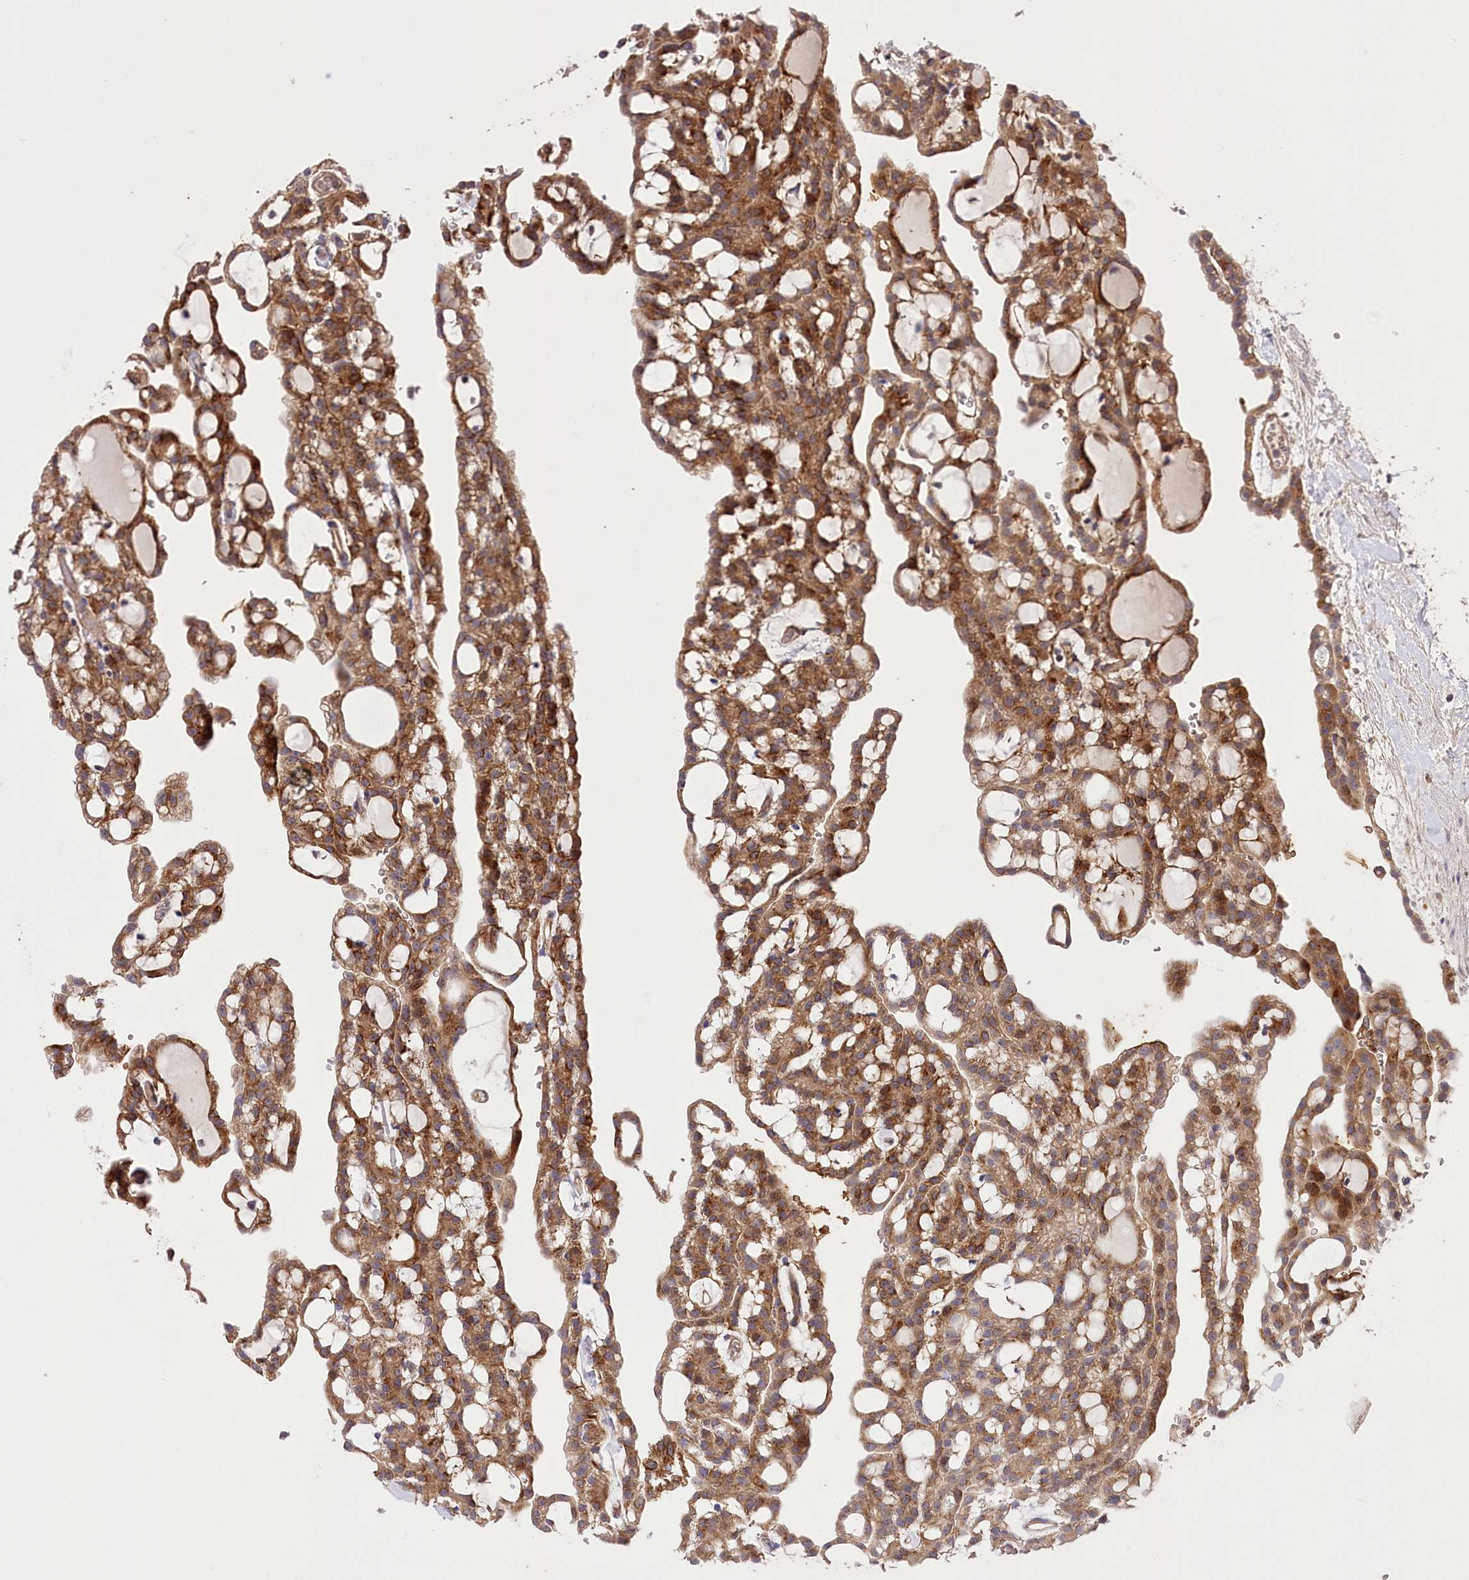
{"staining": {"intensity": "moderate", "quantity": ">75%", "location": "cytoplasmic/membranous"}, "tissue": "renal cancer", "cell_type": "Tumor cells", "image_type": "cancer", "snomed": [{"axis": "morphology", "description": "Adenocarcinoma, NOS"}, {"axis": "topography", "description": "Kidney"}], "caption": "A high-resolution micrograph shows immunohistochemistry staining of renal adenocarcinoma, which demonstrates moderate cytoplasmic/membranous staining in approximately >75% of tumor cells.", "gene": "TRUB1", "patient": {"sex": "male", "age": 63}}